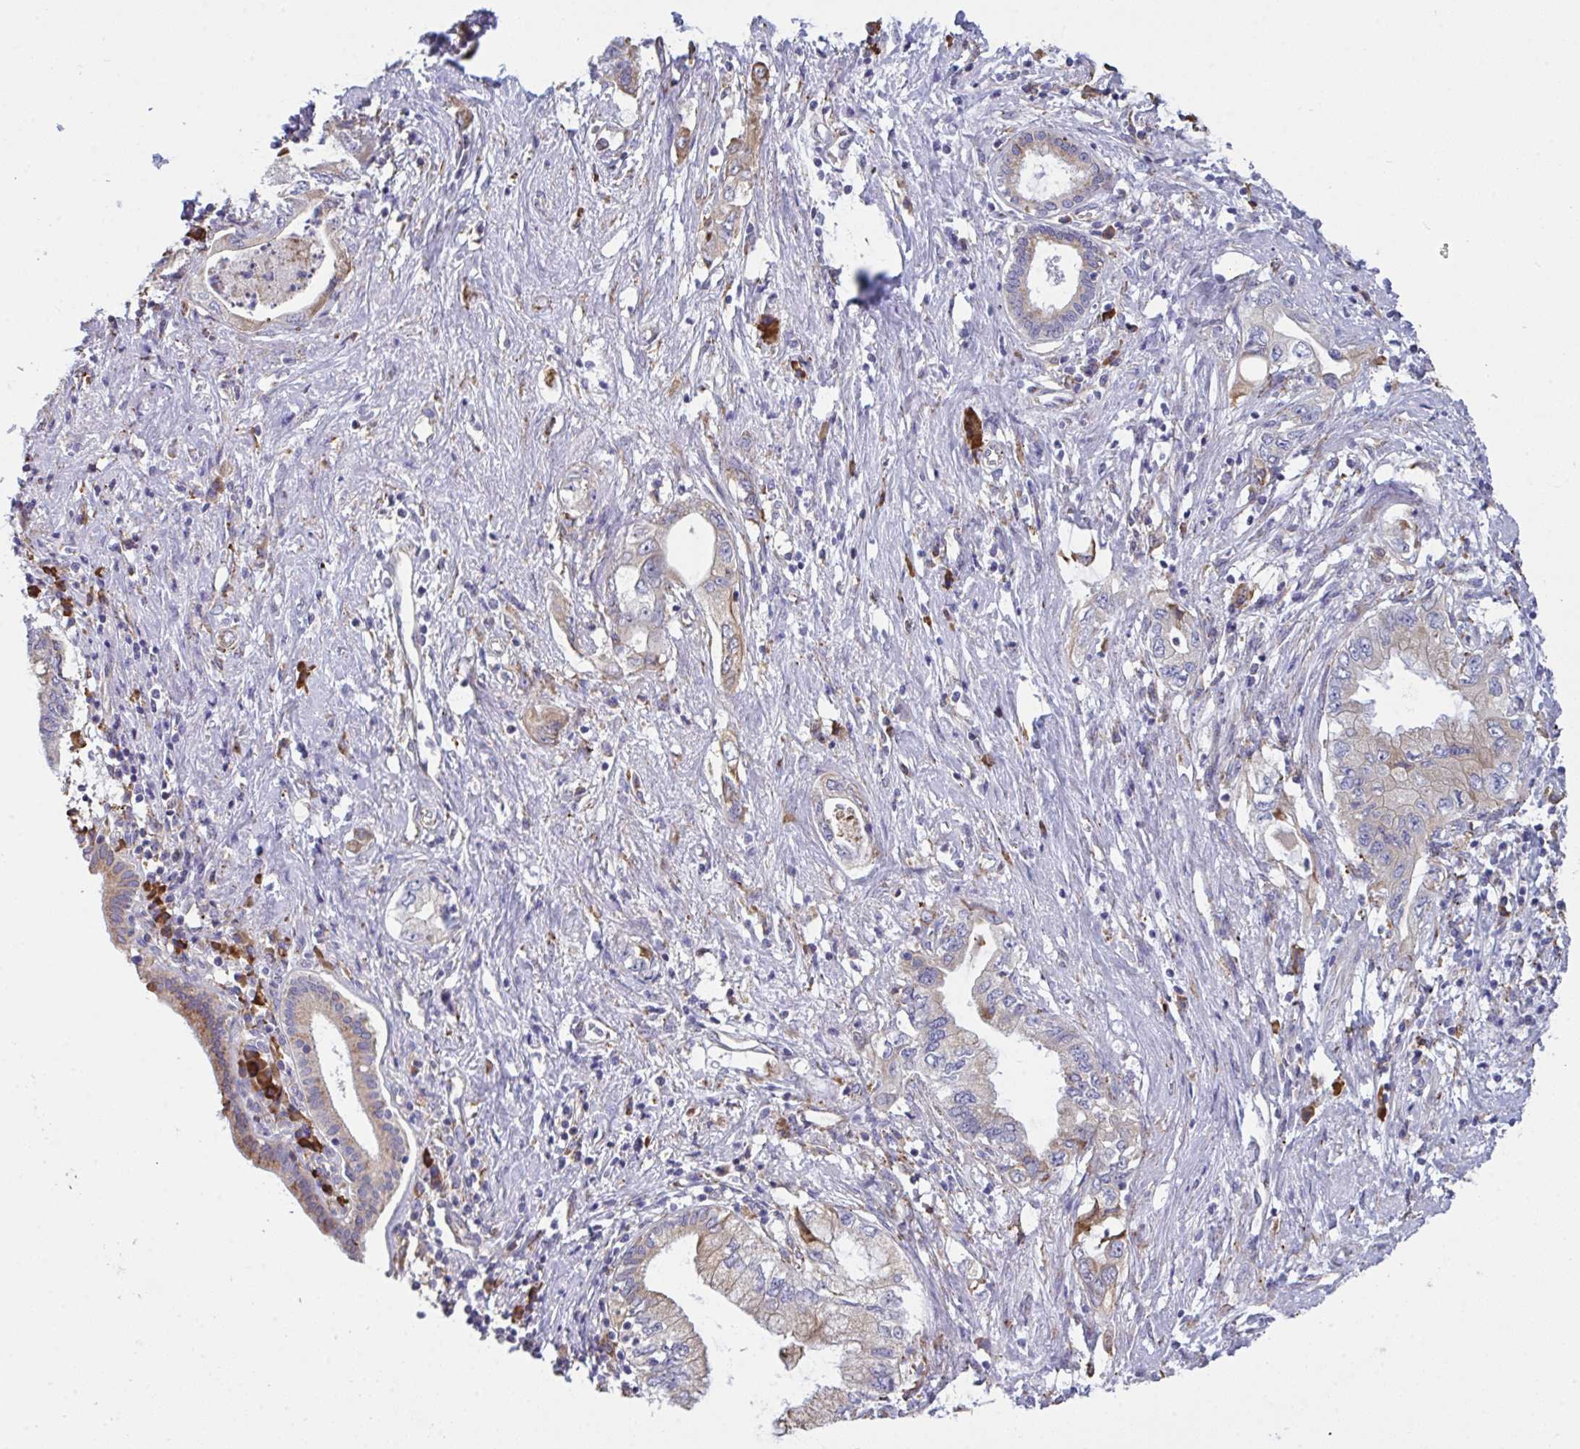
{"staining": {"intensity": "weak", "quantity": "<25%", "location": "cytoplasmic/membranous"}, "tissue": "pancreatic cancer", "cell_type": "Tumor cells", "image_type": "cancer", "snomed": [{"axis": "morphology", "description": "Adenocarcinoma, NOS"}, {"axis": "topography", "description": "Pancreas"}], "caption": "Adenocarcinoma (pancreatic) stained for a protein using immunohistochemistry exhibits no positivity tumor cells.", "gene": "MYMK", "patient": {"sex": "female", "age": 73}}